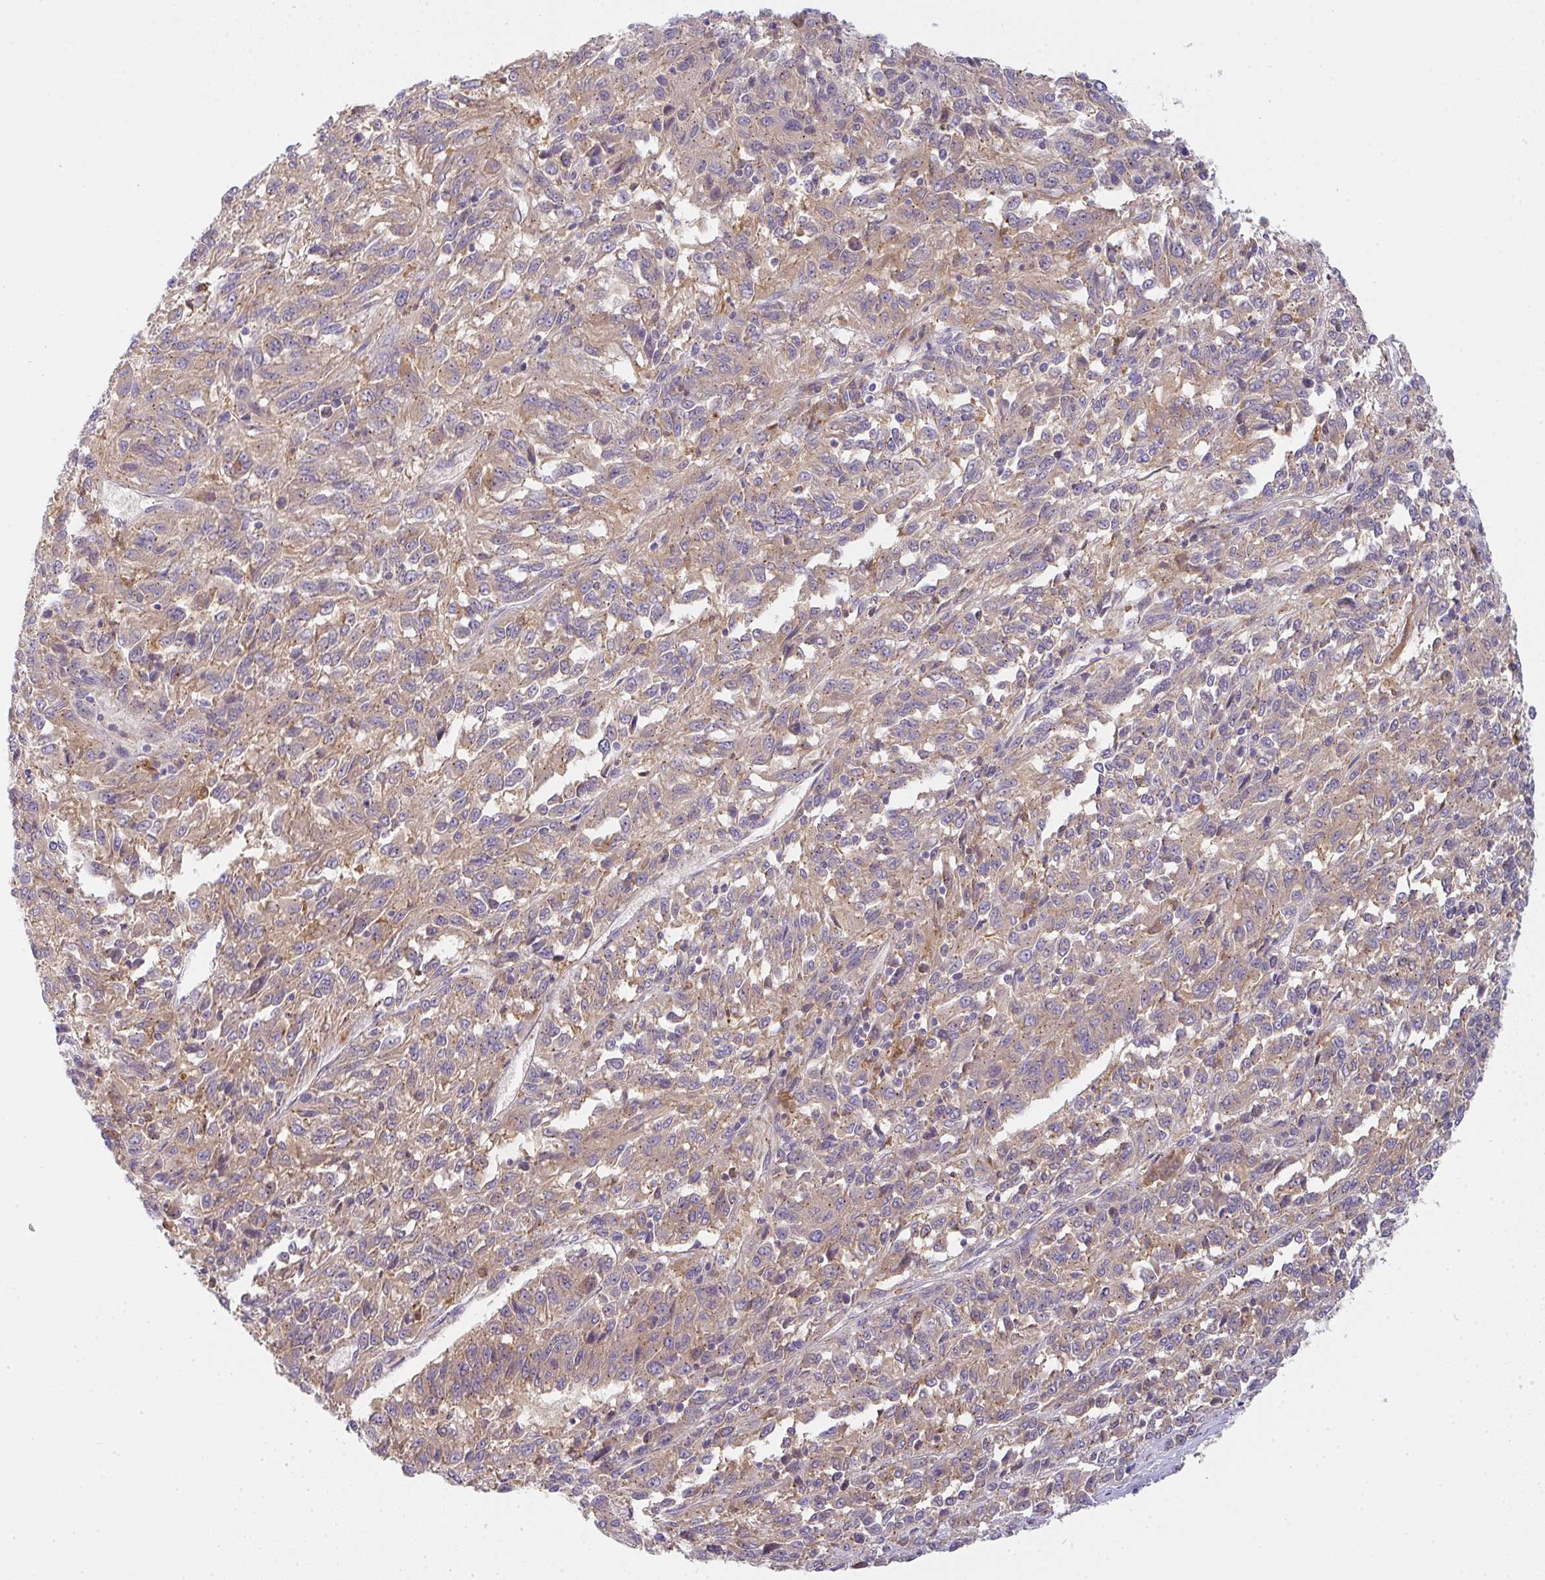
{"staining": {"intensity": "weak", "quantity": ">75%", "location": "cytoplasmic/membranous"}, "tissue": "melanoma", "cell_type": "Tumor cells", "image_type": "cancer", "snomed": [{"axis": "morphology", "description": "Malignant melanoma, Metastatic site"}, {"axis": "topography", "description": "Lung"}], "caption": "Malignant melanoma (metastatic site) was stained to show a protein in brown. There is low levels of weak cytoplasmic/membranous positivity in approximately >75% of tumor cells. The staining was performed using DAB to visualize the protein expression in brown, while the nuclei were stained in blue with hematoxylin (Magnification: 20x).", "gene": "SNX5", "patient": {"sex": "male", "age": 64}}